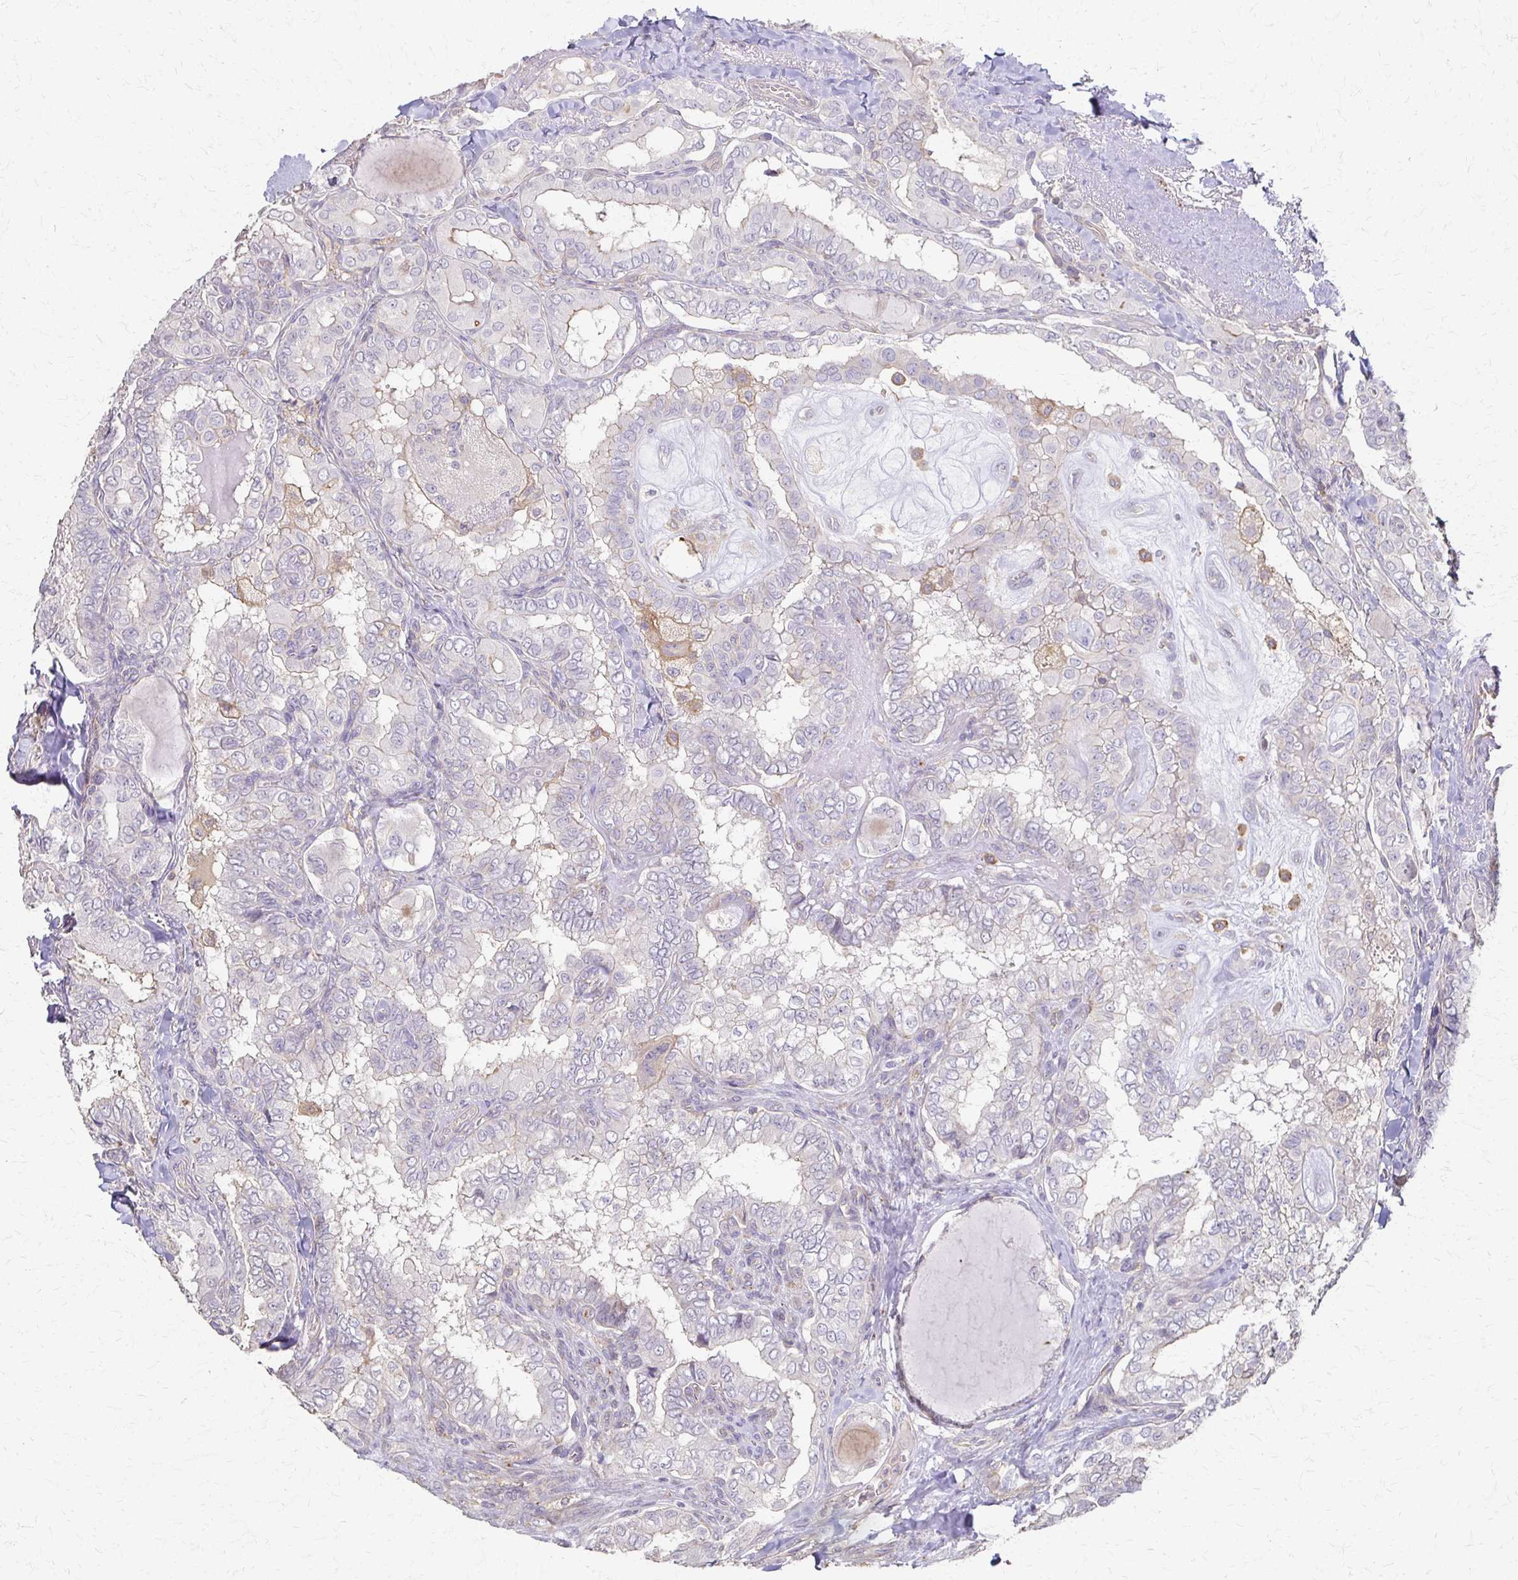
{"staining": {"intensity": "negative", "quantity": "none", "location": "none"}, "tissue": "thyroid cancer", "cell_type": "Tumor cells", "image_type": "cancer", "snomed": [{"axis": "morphology", "description": "Papillary adenocarcinoma, NOS"}, {"axis": "topography", "description": "Thyroid gland"}], "caption": "Immunohistochemistry micrograph of neoplastic tissue: human papillary adenocarcinoma (thyroid) stained with DAB displays no significant protein staining in tumor cells.", "gene": "C1QTNF7", "patient": {"sex": "female", "age": 75}}